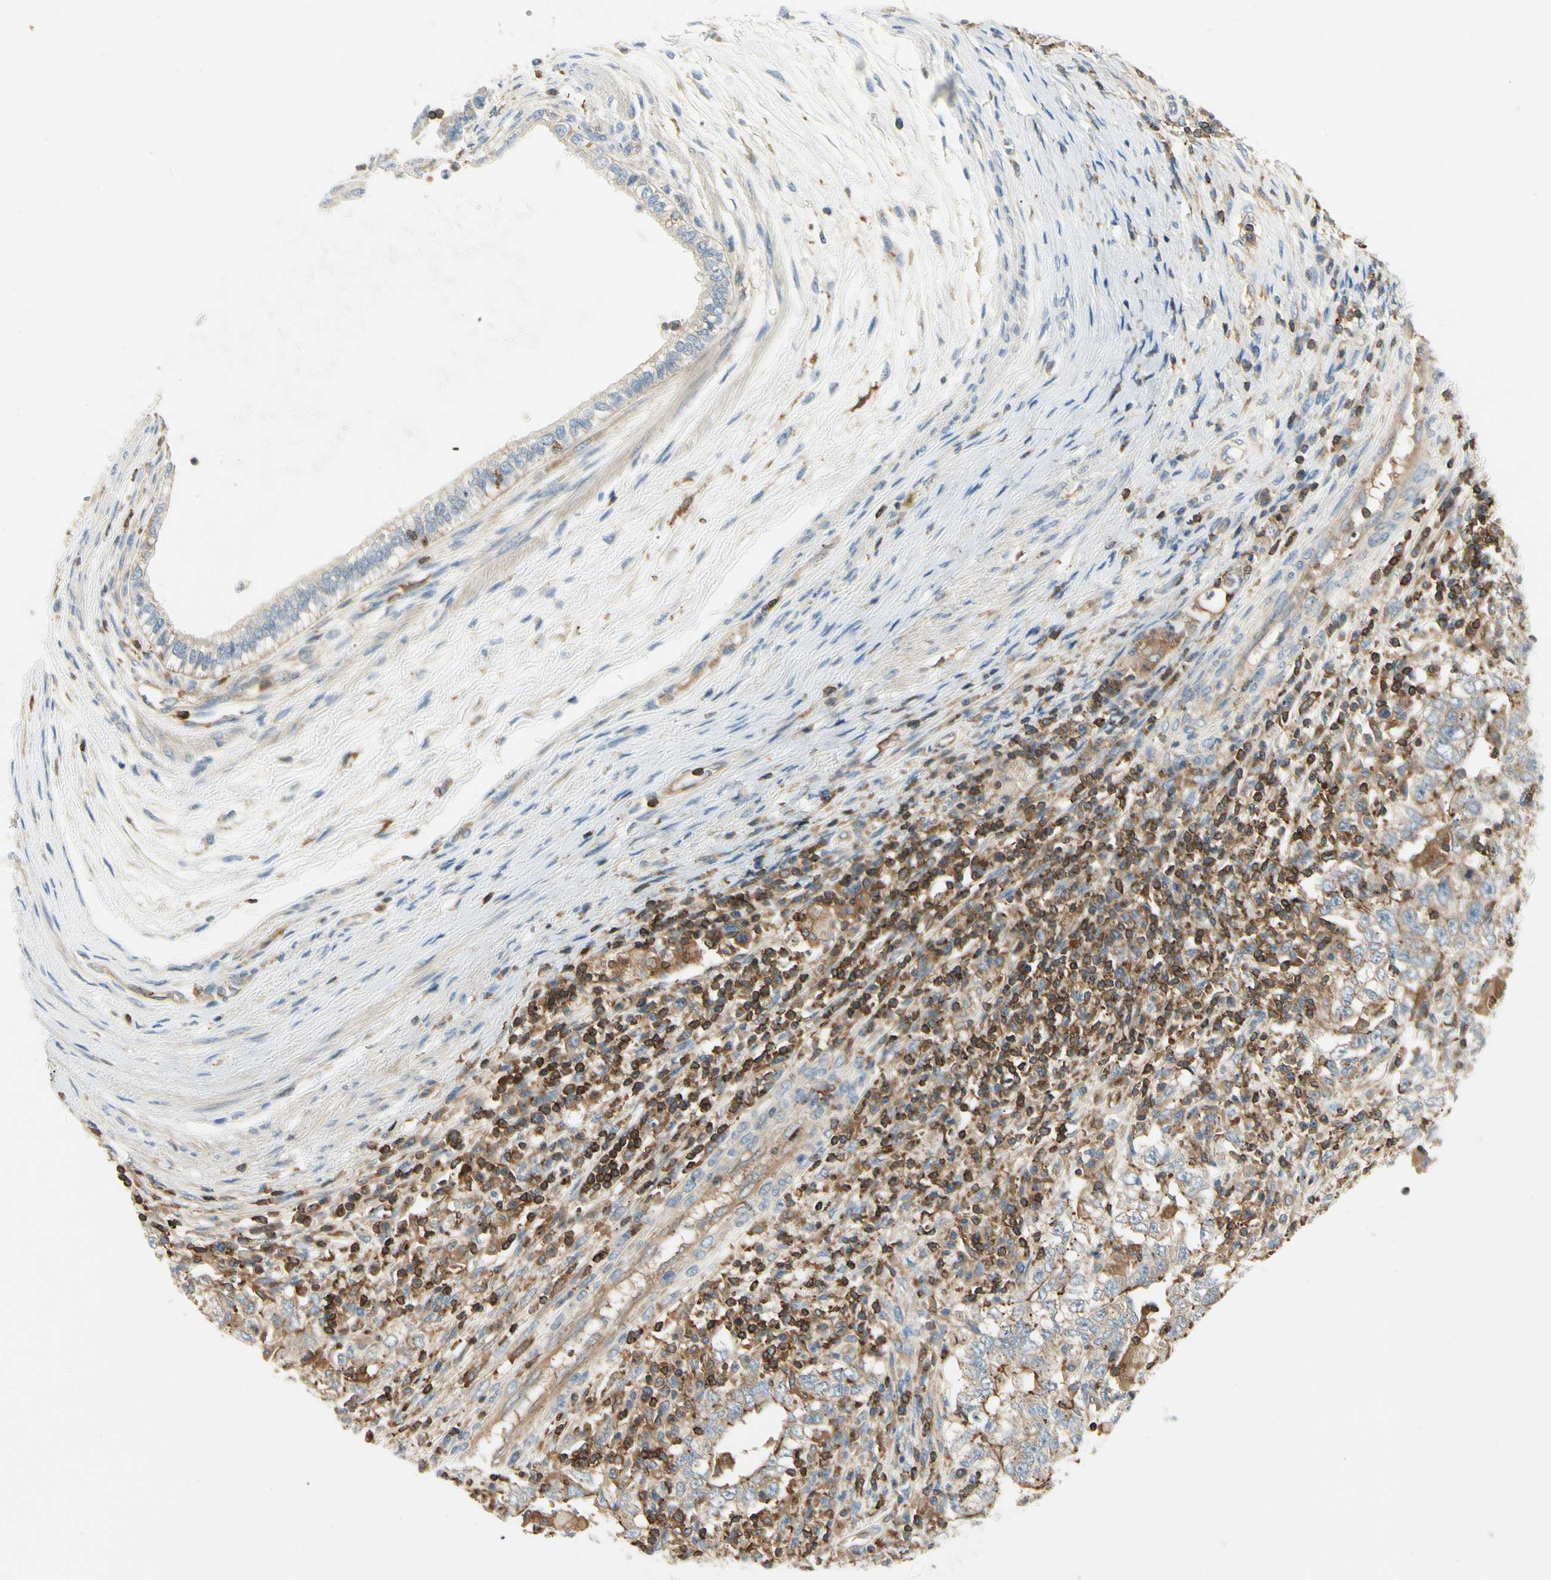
{"staining": {"intensity": "weak", "quantity": ">75%", "location": "cytoplasmic/membranous"}, "tissue": "testis cancer", "cell_type": "Tumor cells", "image_type": "cancer", "snomed": [{"axis": "morphology", "description": "Carcinoma, Embryonal, NOS"}, {"axis": "topography", "description": "Testis"}], "caption": "Testis cancer tissue reveals weak cytoplasmic/membranous positivity in about >75% of tumor cells, visualized by immunohistochemistry. Using DAB (brown) and hematoxylin (blue) stains, captured at high magnification using brightfield microscopy.", "gene": "CAPZA2", "patient": {"sex": "male", "age": 26}}